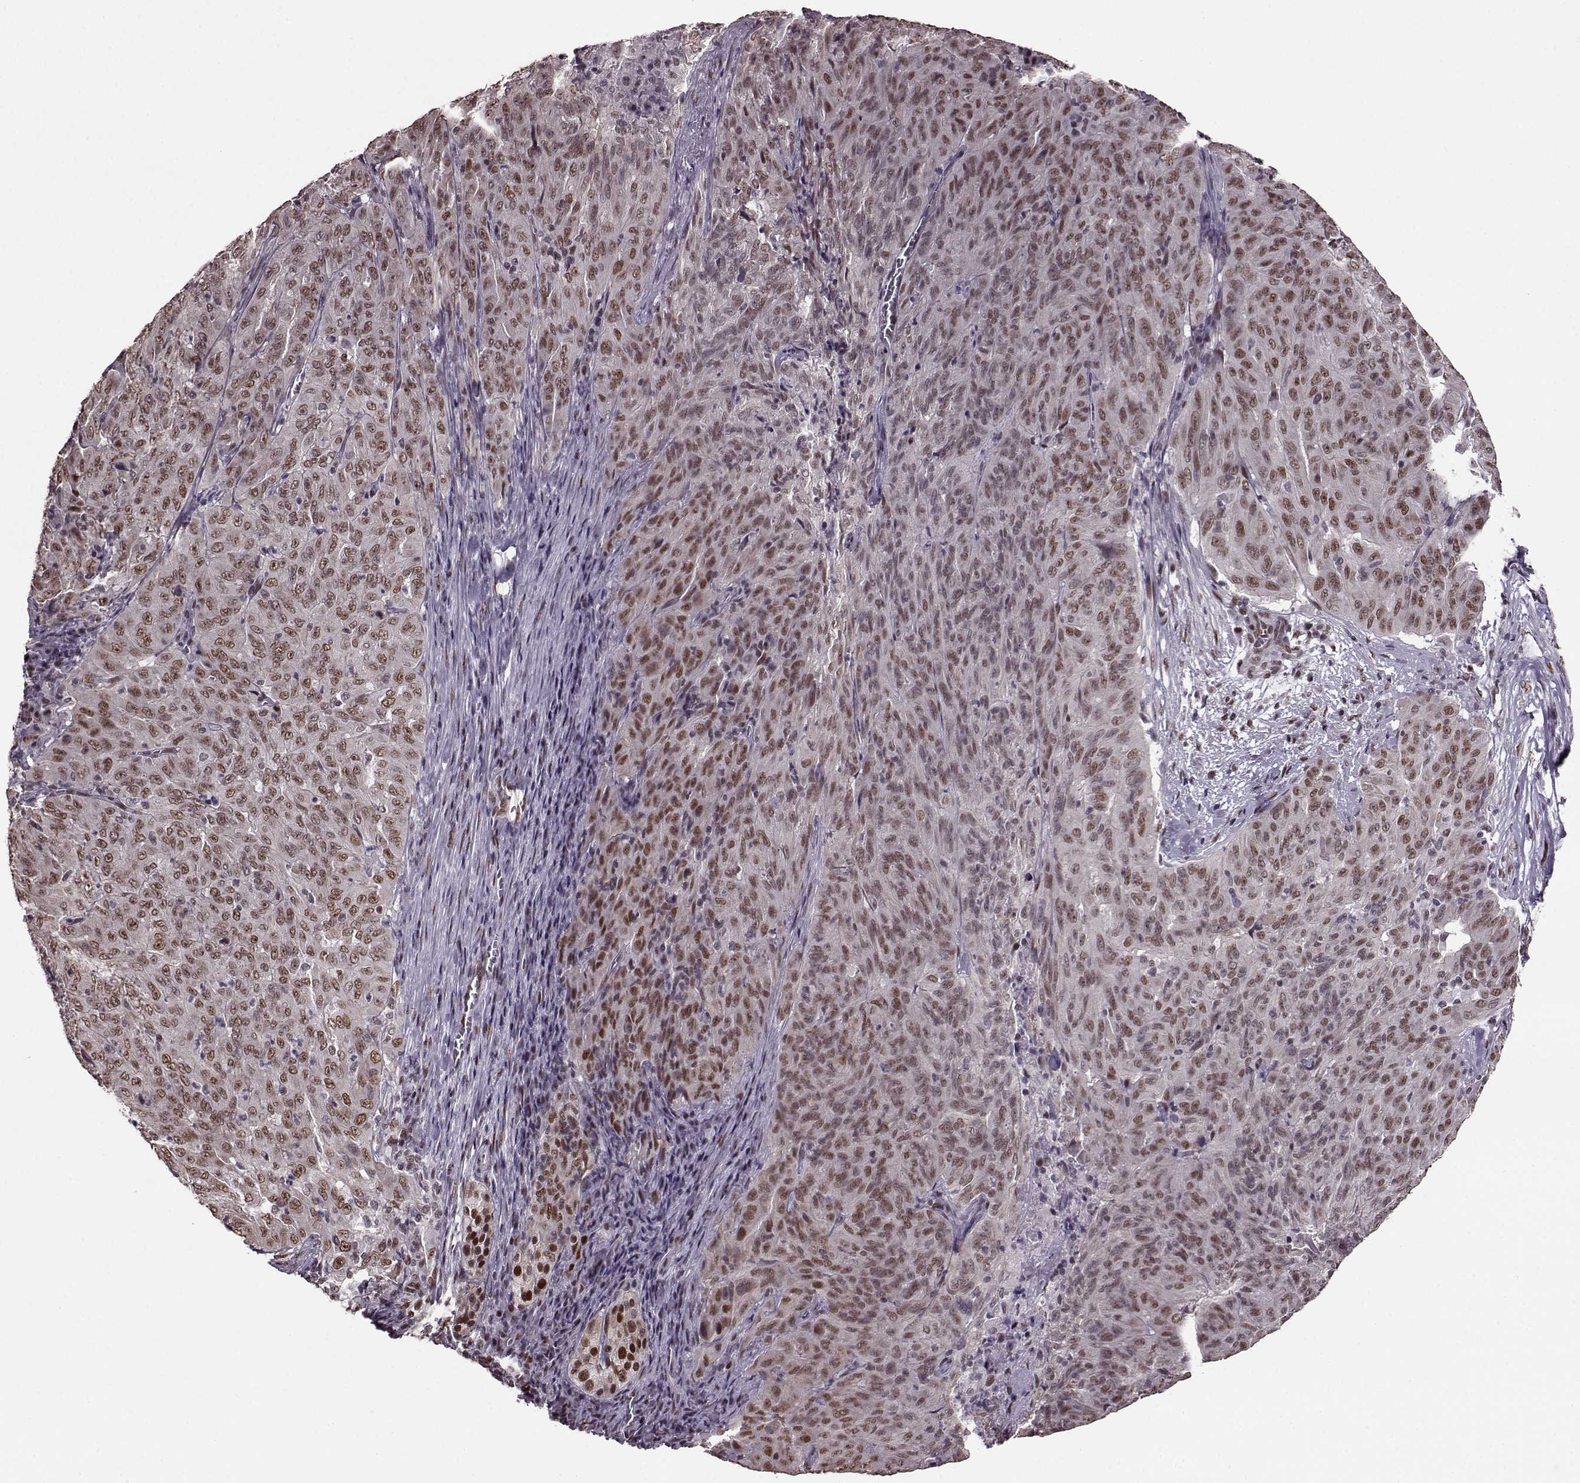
{"staining": {"intensity": "moderate", "quantity": ">75%", "location": "nuclear"}, "tissue": "pancreatic cancer", "cell_type": "Tumor cells", "image_type": "cancer", "snomed": [{"axis": "morphology", "description": "Adenocarcinoma, NOS"}, {"axis": "topography", "description": "Pancreas"}], "caption": "Pancreatic cancer tissue displays moderate nuclear positivity in approximately >75% of tumor cells, visualized by immunohistochemistry.", "gene": "FTO", "patient": {"sex": "male", "age": 63}}